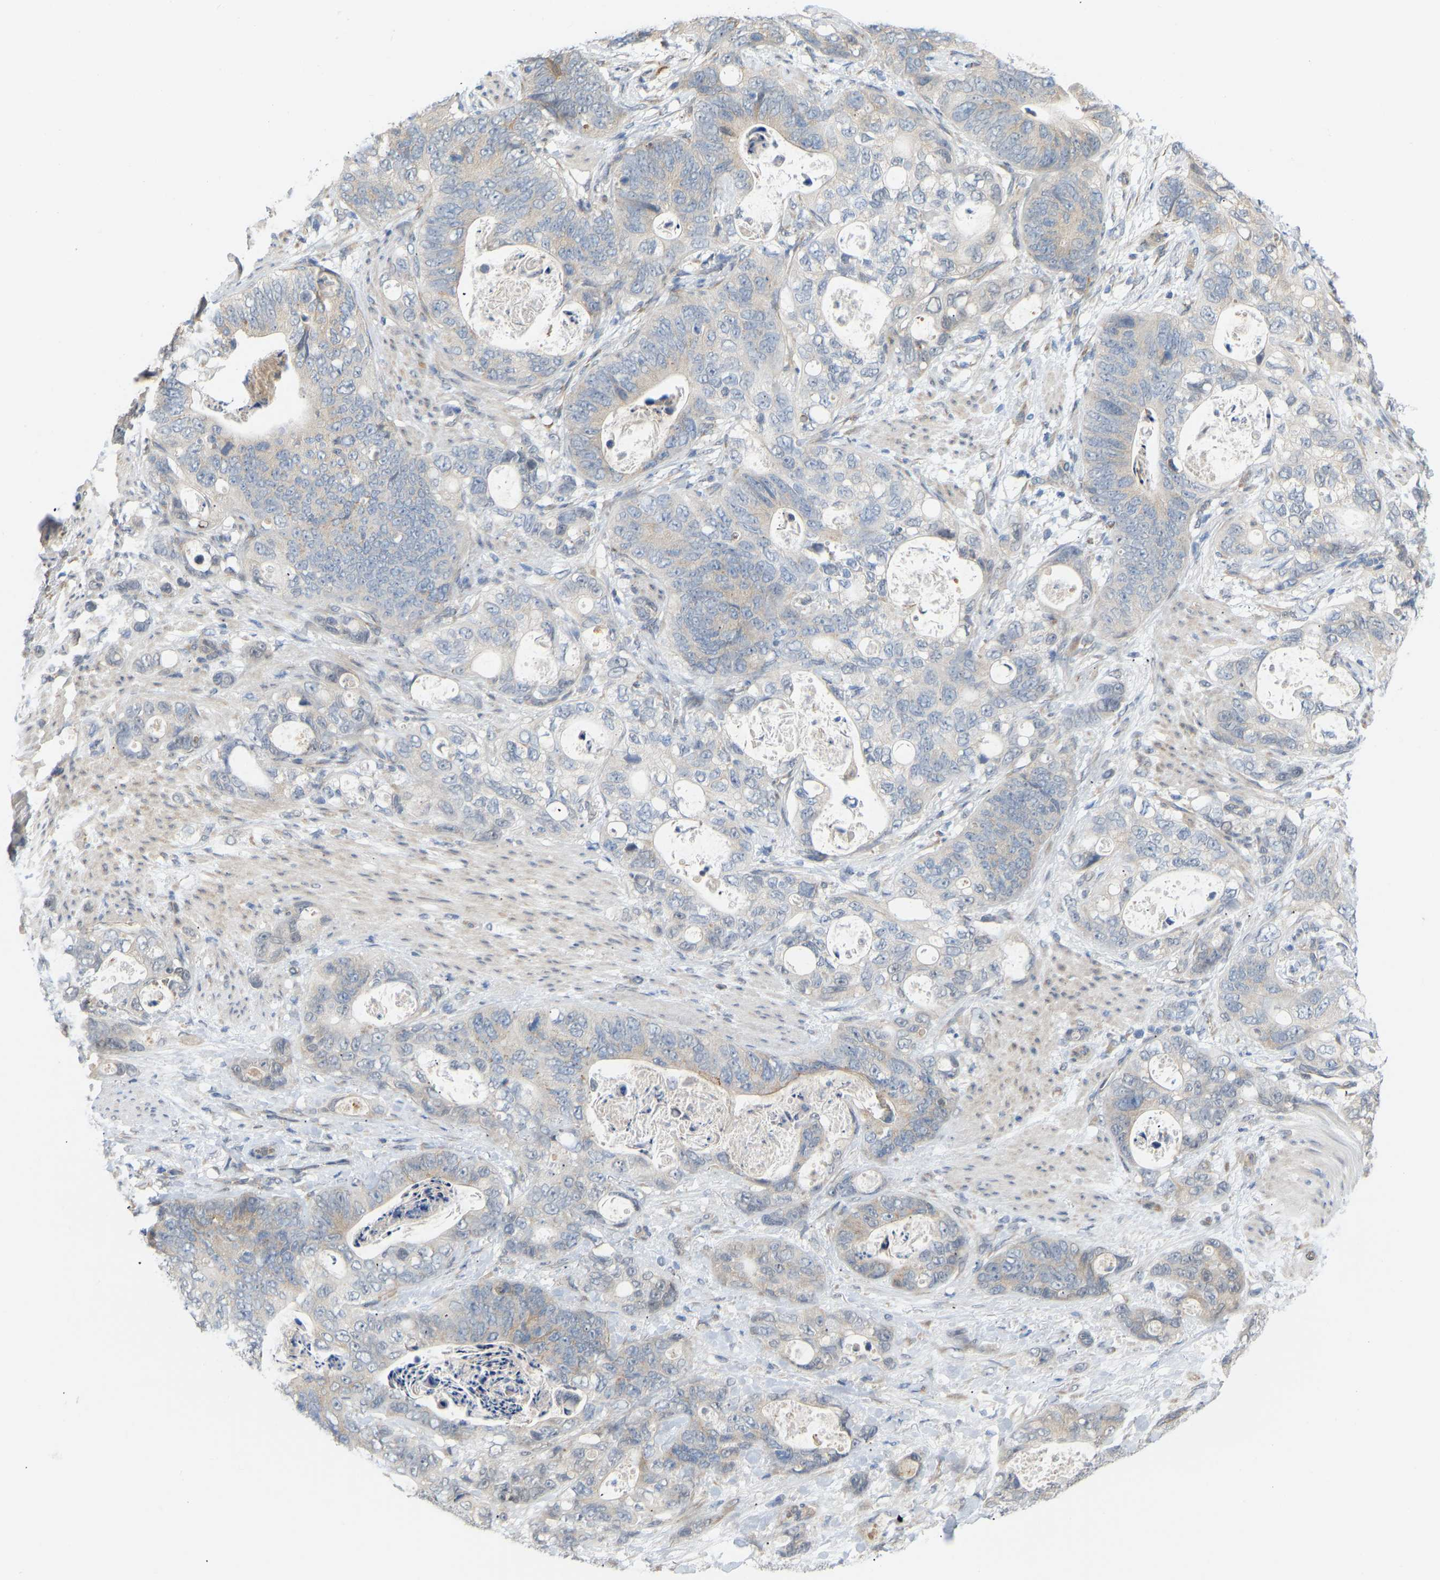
{"staining": {"intensity": "negative", "quantity": "none", "location": "none"}, "tissue": "stomach cancer", "cell_type": "Tumor cells", "image_type": "cancer", "snomed": [{"axis": "morphology", "description": "Normal tissue, NOS"}, {"axis": "morphology", "description": "Adenocarcinoma, NOS"}, {"axis": "topography", "description": "Stomach"}], "caption": "High power microscopy micrograph of an immunohistochemistry (IHC) image of stomach cancer, revealing no significant expression in tumor cells.", "gene": "BEND3", "patient": {"sex": "female", "age": 89}}